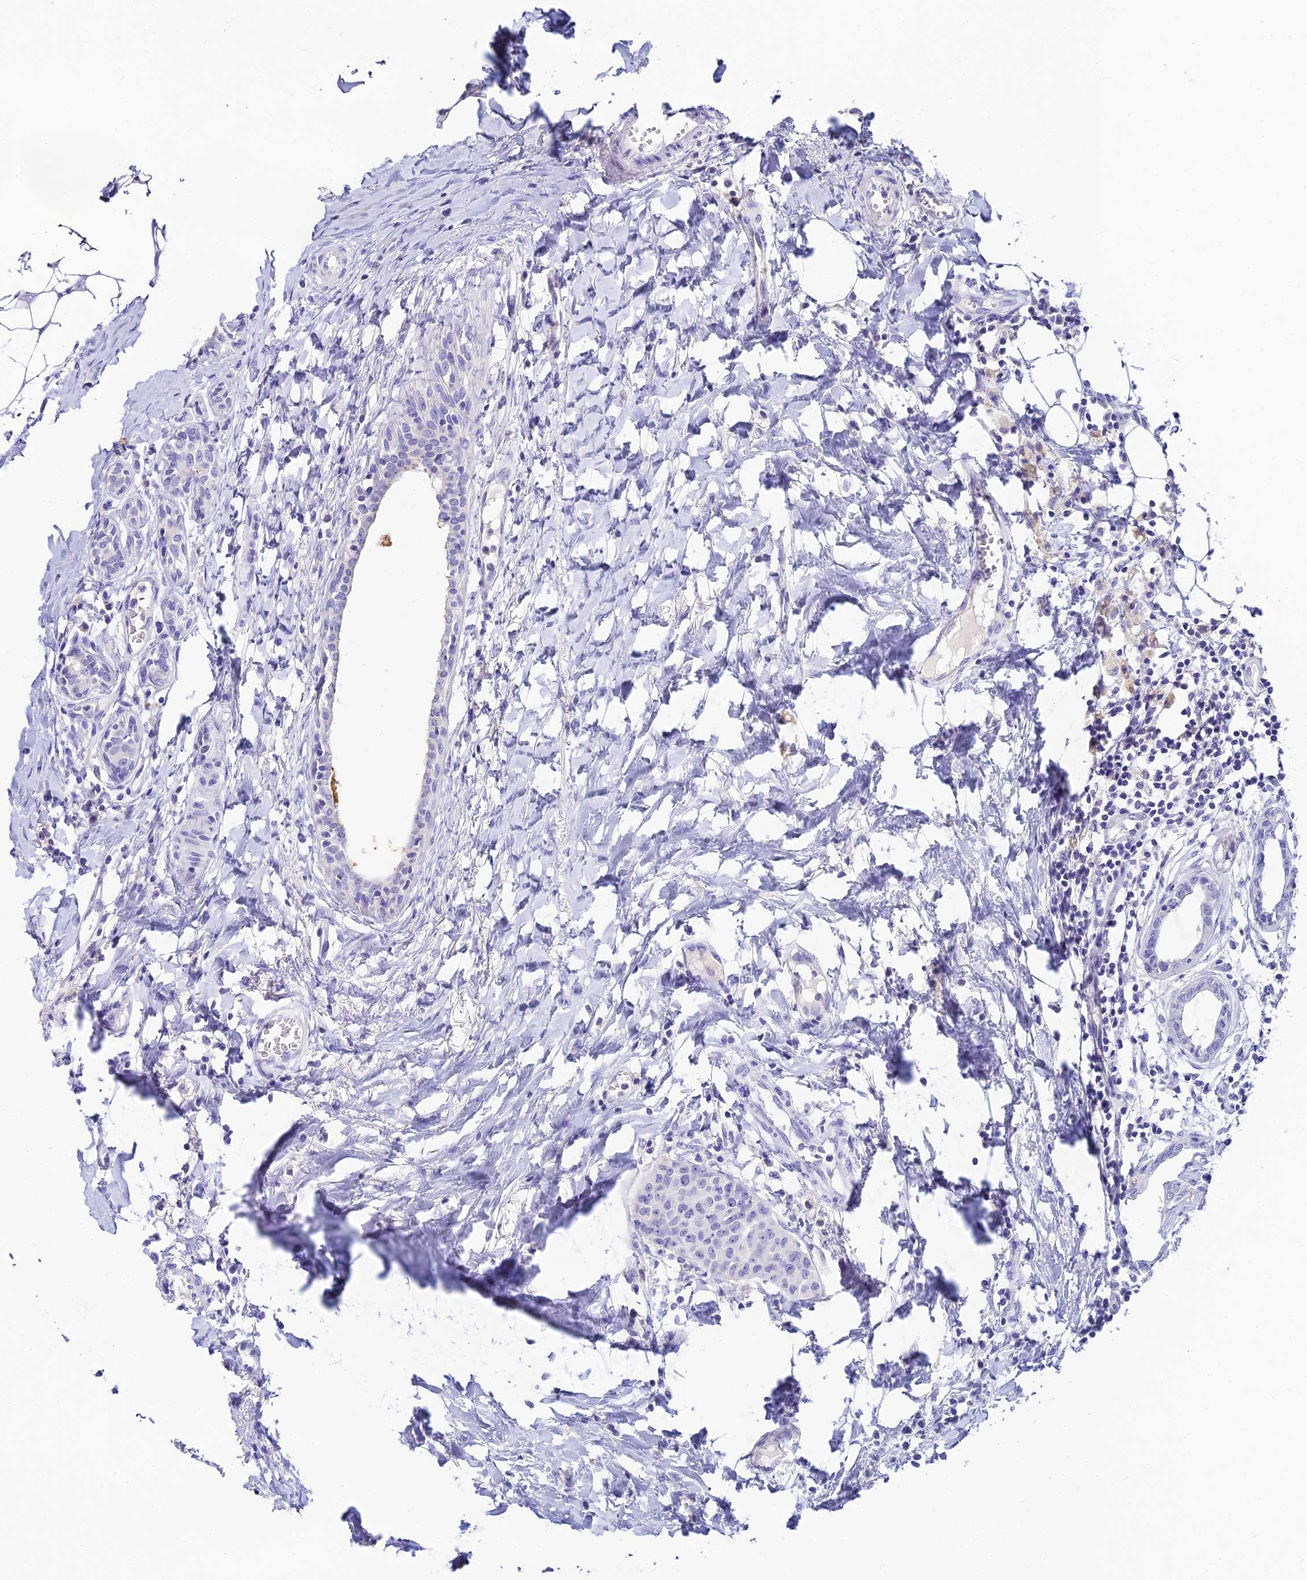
{"staining": {"intensity": "negative", "quantity": "none", "location": "none"}, "tissue": "breast cancer", "cell_type": "Tumor cells", "image_type": "cancer", "snomed": [{"axis": "morphology", "description": "Duct carcinoma"}, {"axis": "topography", "description": "Breast"}], "caption": "Immunohistochemistry (IHC) image of neoplastic tissue: breast cancer stained with DAB shows no significant protein positivity in tumor cells. (DAB immunohistochemistry, high magnification).", "gene": "C12orf29", "patient": {"sex": "female", "age": 40}}